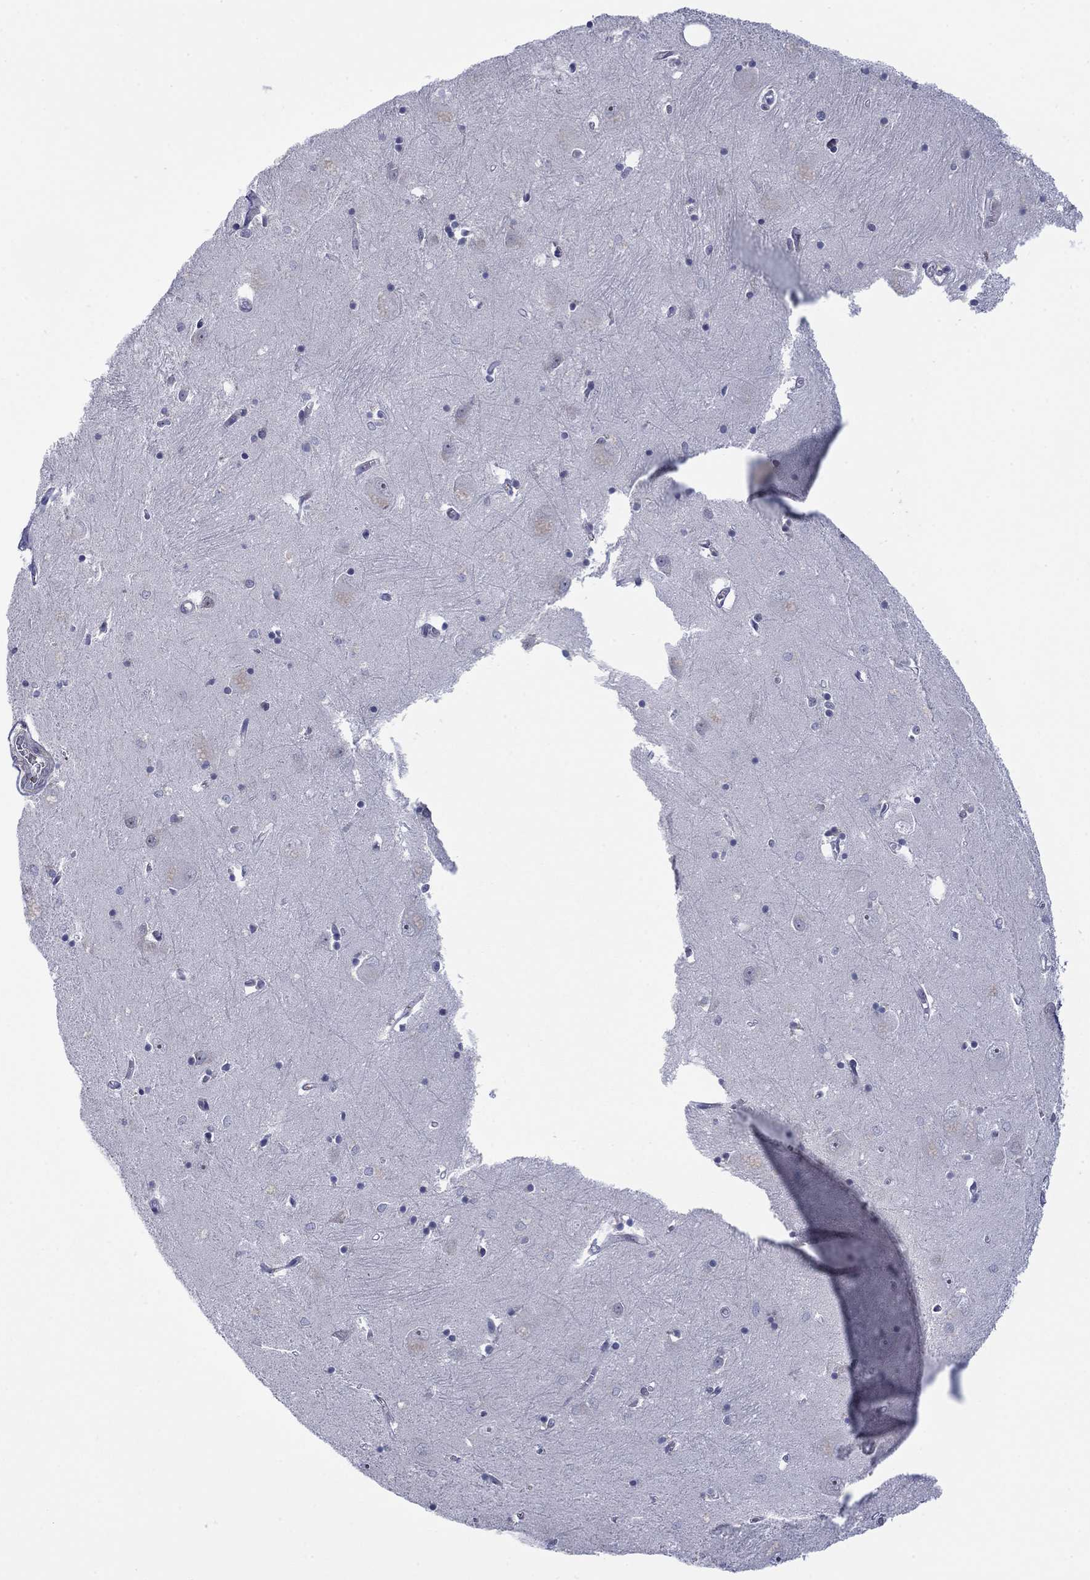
{"staining": {"intensity": "negative", "quantity": "none", "location": "none"}, "tissue": "caudate", "cell_type": "Glial cells", "image_type": "normal", "snomed": [{"axis": "morphology", "description": "Normal tissue, NOS"}, {"axis": "topography", "description": "Lateral ventricle wall"}], "caption": "This is a micrograph of immunohistochemistry staining of normal caudate, which shows no expression in glial cells.", "gene": "MTRFR", "patient": {"sex": "male", "age": 54}}